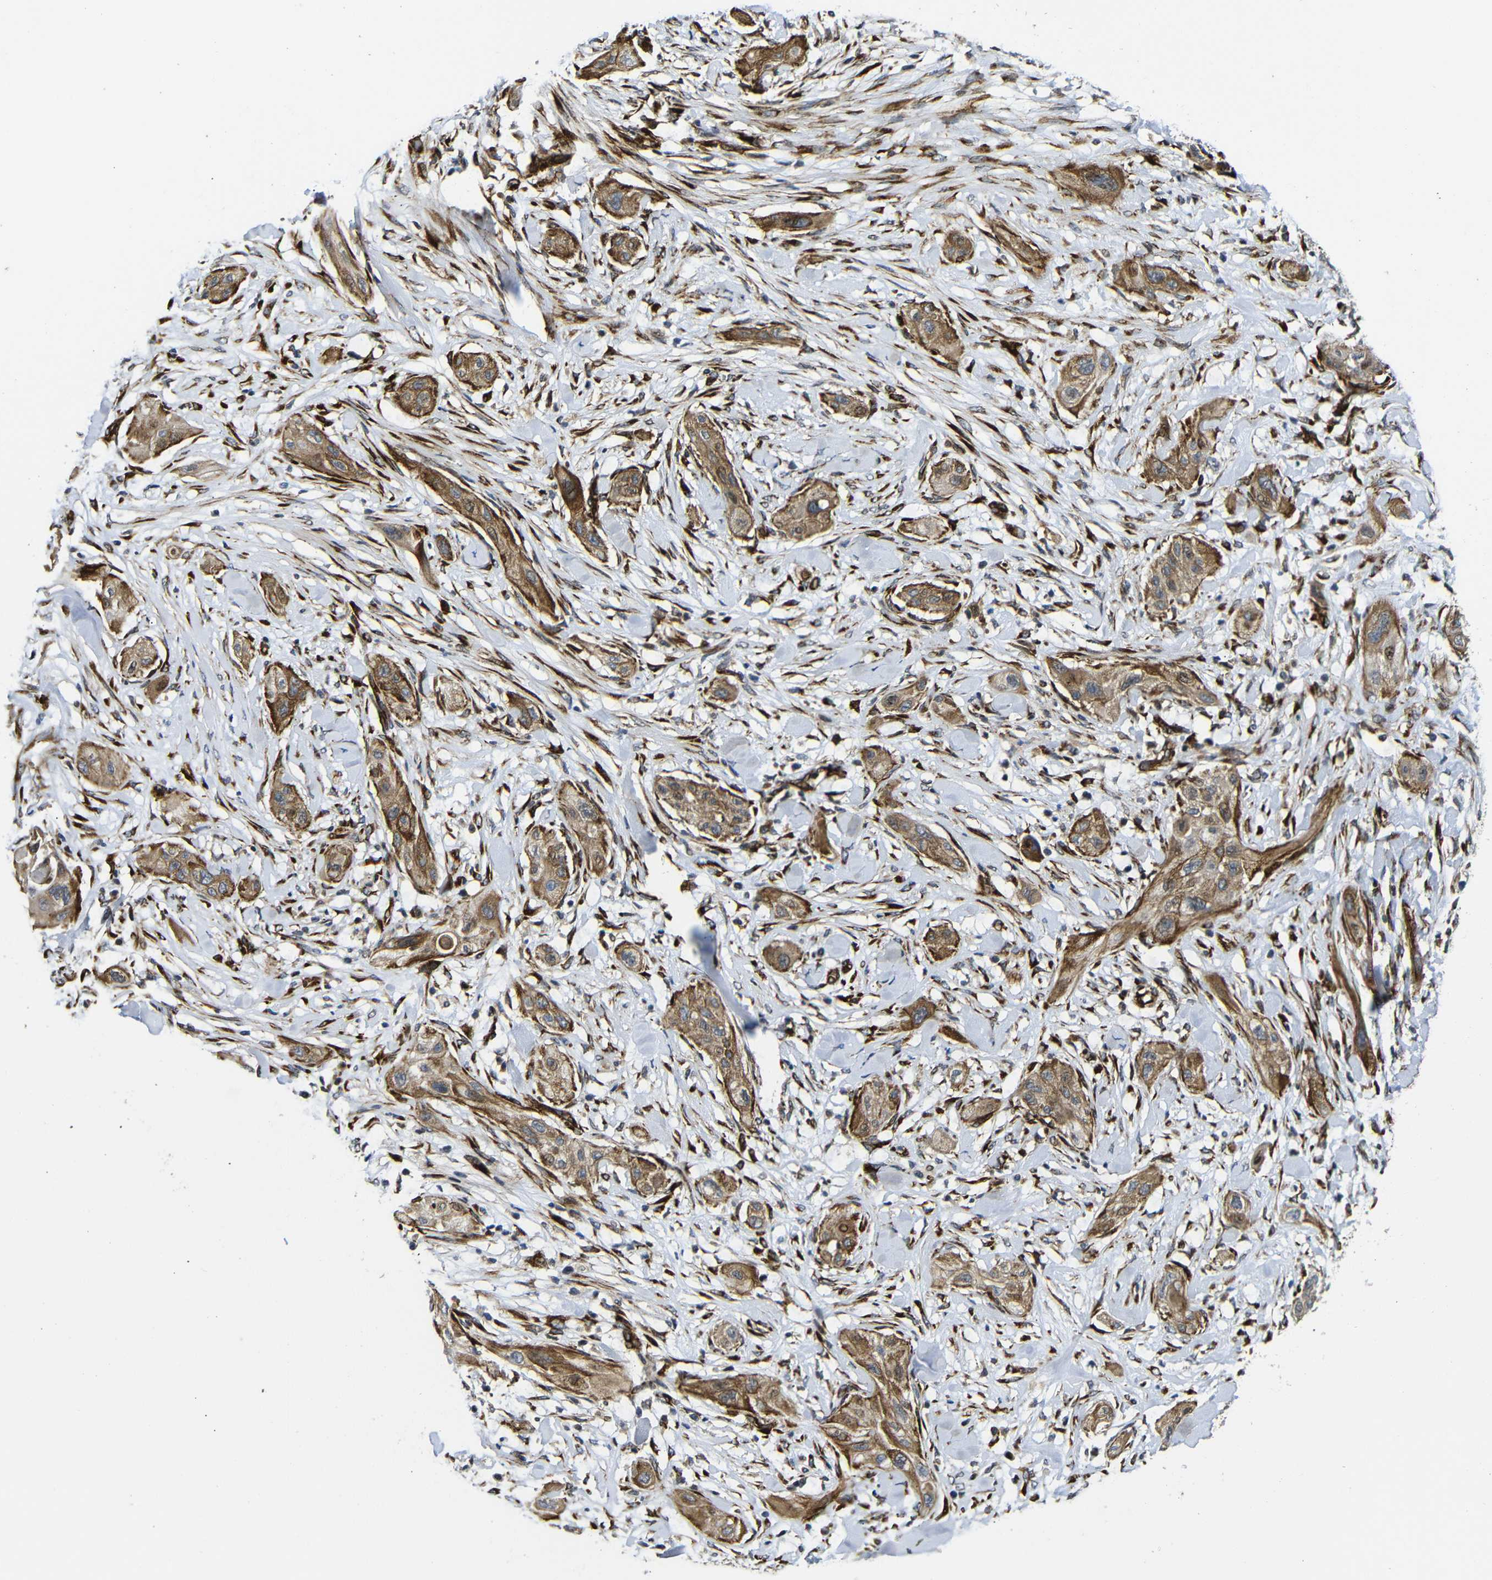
{"staining": {"intensity": "moderate", "quantity": ">75%", "location": "cytoplasmic/membranous"}, "tissue": "lung cancer", "cell_type": "Tumor cells", "image_type": "cancer", "snomed": [{"axis": "morphology", "description": "Squamous cell carcinoma, NOS"}, {"axis": "topography", "description": "Lung"}], "caption": "A histopathology image showing moderate cytoplasmic/membranous staining in approximately >75% of tumor cells in squamous cell carcinoma (lung), as visualized by brown immunohistochemical staining.", "gene": "PARP14", "patient": {"sex": "female", "age": 47}}